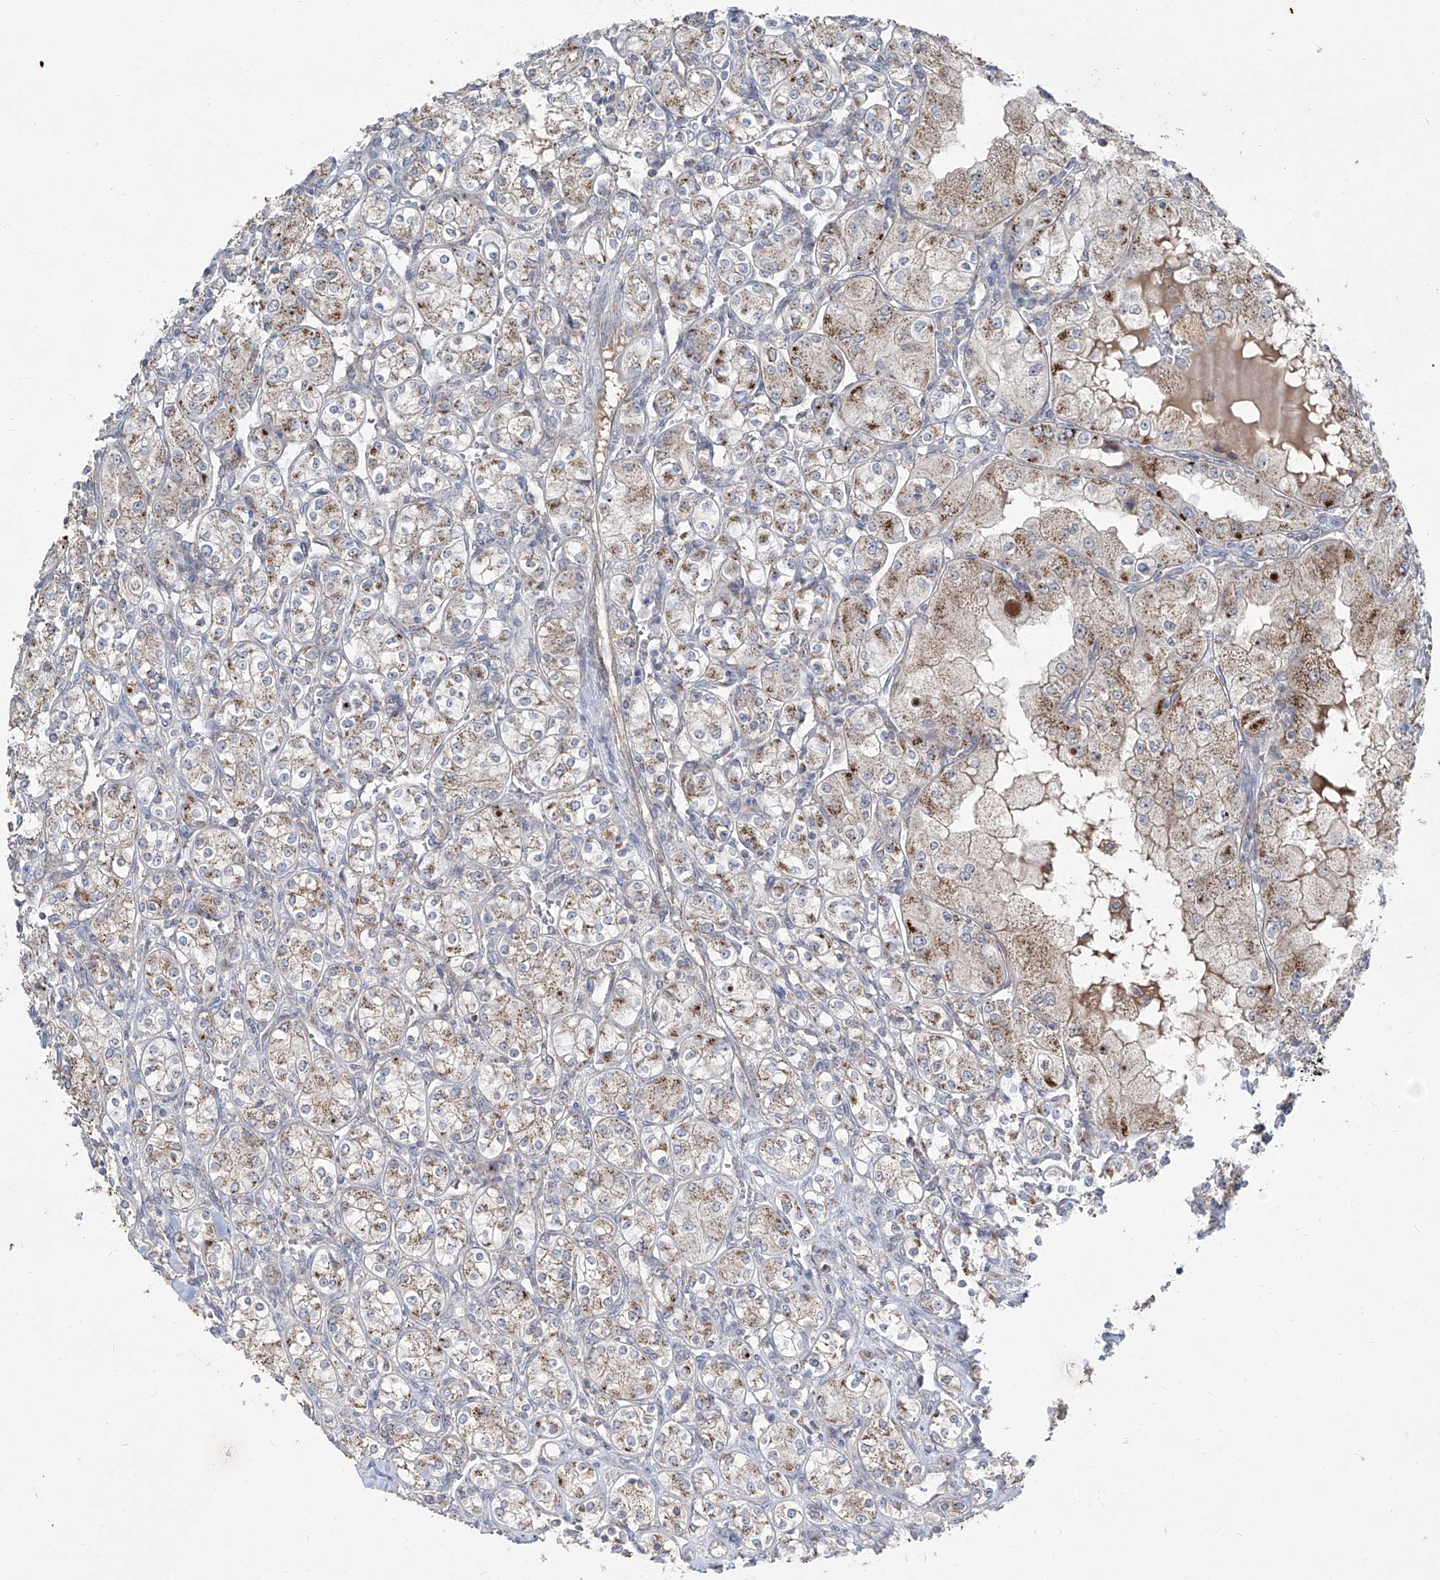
{"staining": {"intensity": "moderate", "quantity": "25%-75%", "location": "cytoplasmic/membranous"}, "tissue": "renal cancer", "cell_type": "Tumor cells", "image_type": "cancer", "snomed": [{"axis": "morphology", "description": "Adenocarcinoma, NOS"}, {"axis": "topography", "description": "Kidney"}], "caption": "Protein staining of renal cancer (adenocarcinoma) tissue reveals moderate cytoplasmic/membranous expression in about 25%-75% of tumor cells. (DAB (3,3'-diaminobenzidine) IHC with brightfield microscopy, high magnification).", "gene": "ABCD3", "patient": {"sex": "male", "age": 77}}